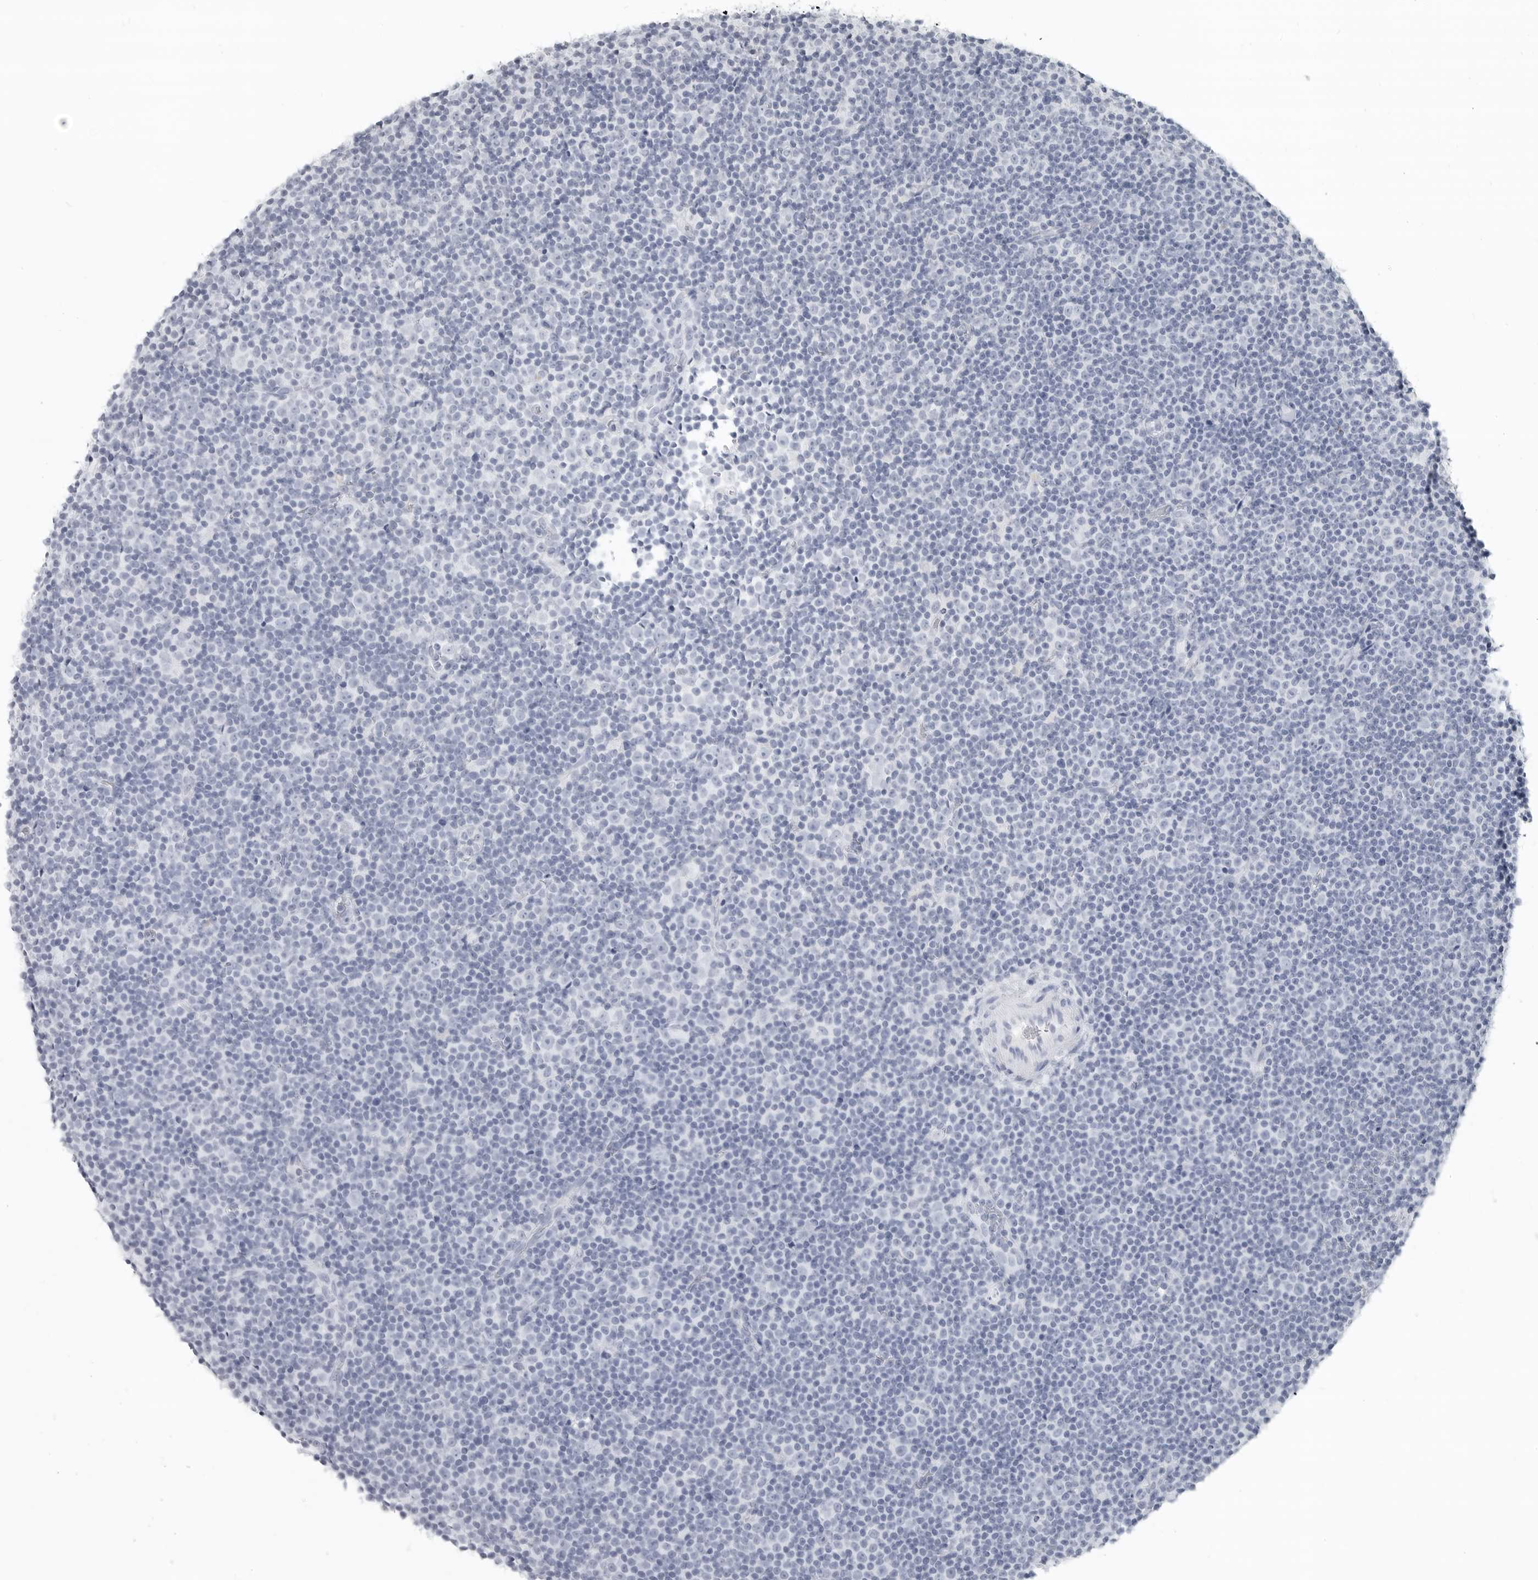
{"staining": {"intensity": "negative", "quantity": "none", "location": "none"}, "tissue": "lymphoma", "cell_type": "Tumor cells", "image_type": "cancer", "snomed": [{"axis": "morphology", "description": "Malignant lymphoma, non-Hodgkin's type, Low grade"}, {"axis": "topography", "description": "Lymph node"}], "caption": "Tumor cells show no significant protein expression in malignant lymphoma, non-Hodgkin's type (low-grade). (Stains: DAB (3,3'-diaminobenzidine) immunohistochemistry (IHC) with hematoxylin counter stain, Microscopy: brightfield microscopy at high magnification).", "gene": "LY6D", "patient": {"sex": "female", "age": 67}}